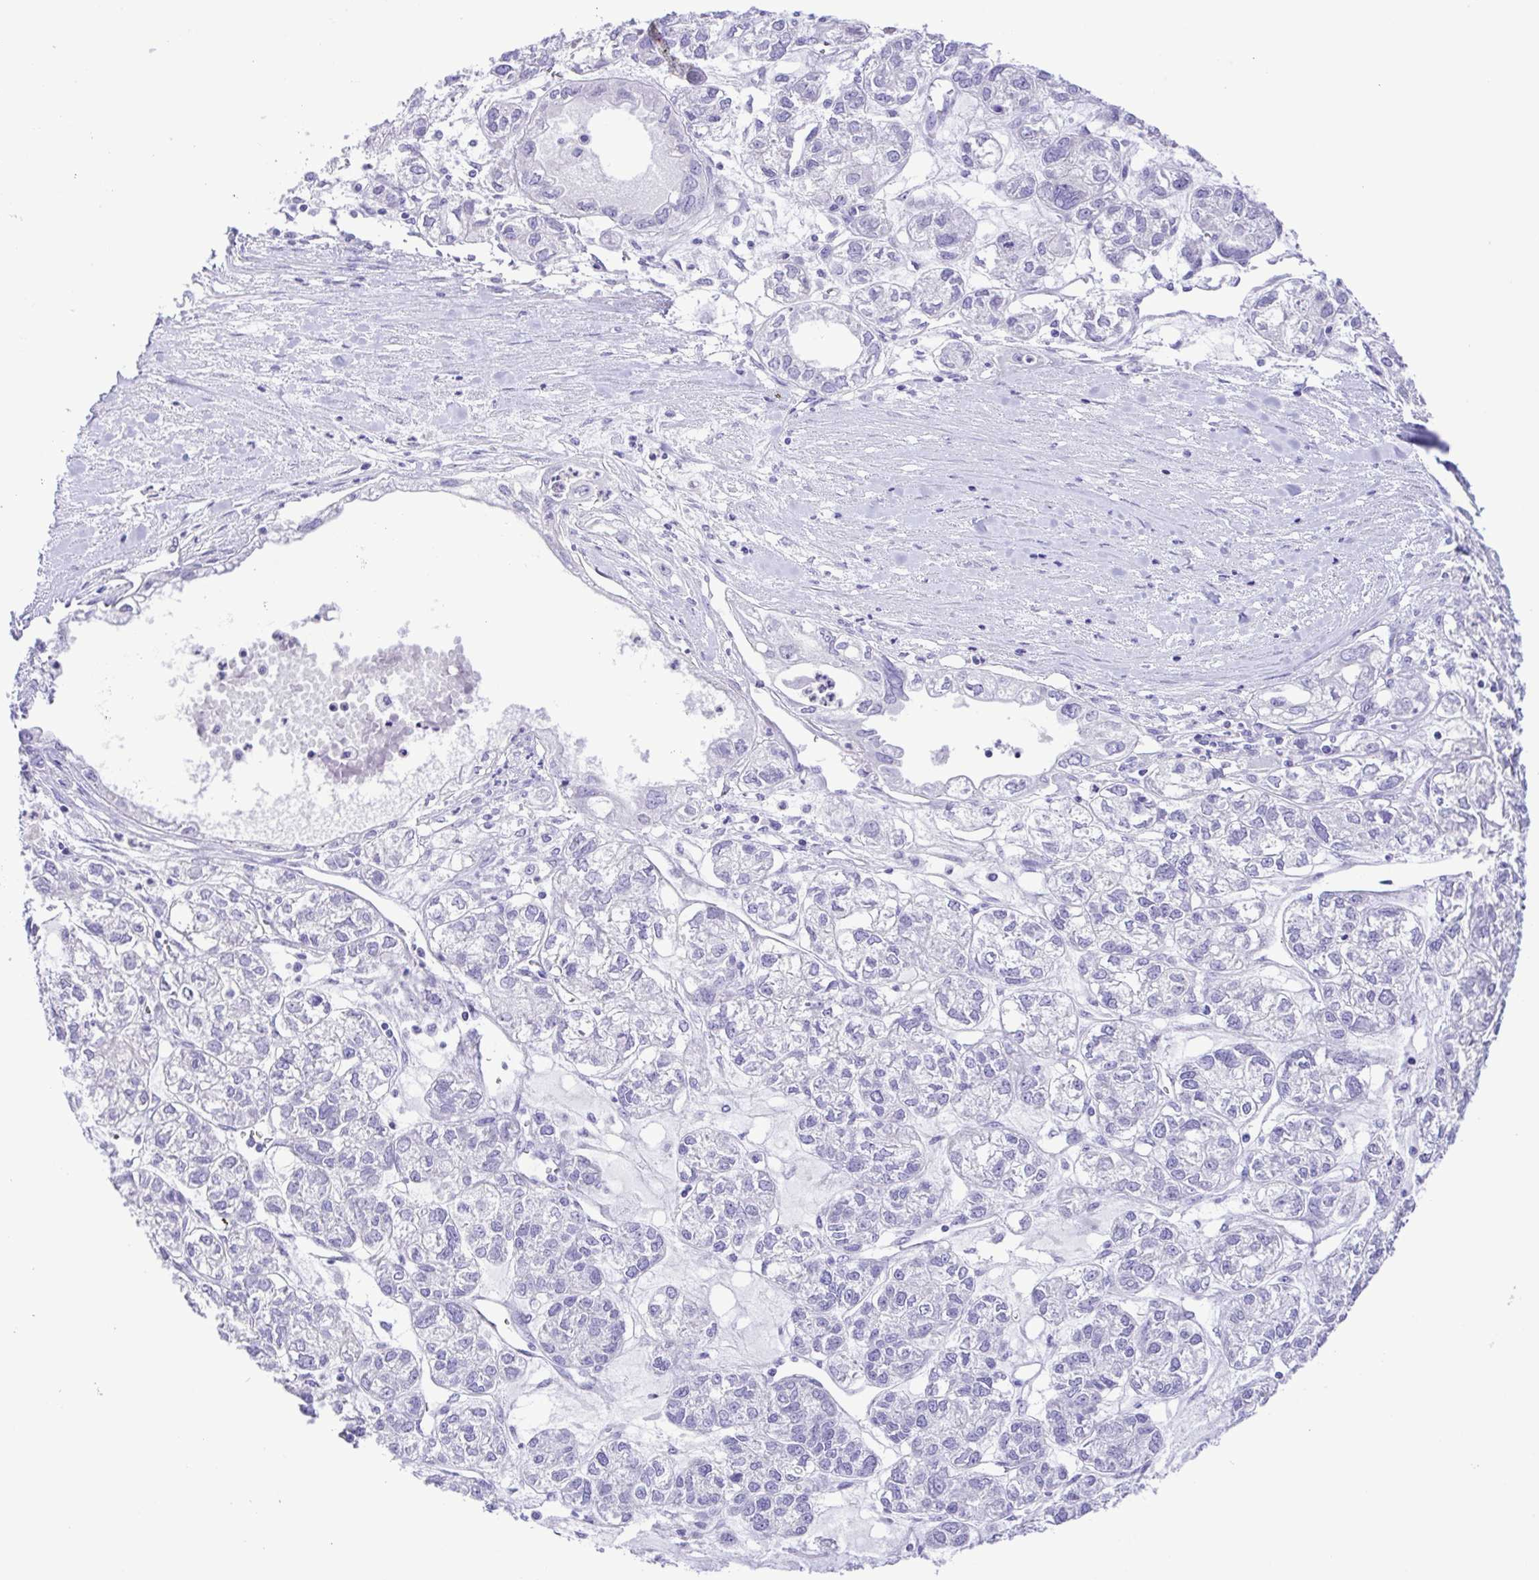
{"staining": {"intensity": "negative", "quantity": "none", "location": "none"}, "tissue": "ovarian cancer", "cell_type": "Tumor cells", "image_type": "cancer", "snomed": [{"axis": "morphology", "description": "Carcinoma, endometroid"}, {"axis": "topography", "description": "Ovary"}], "caption": "The histopathology image reveals no staining of tumor cells in ovarian cancer (endometroid carcinoma).", "gene": "SYT1", "patient": {"sex": "female", "age": 64}}